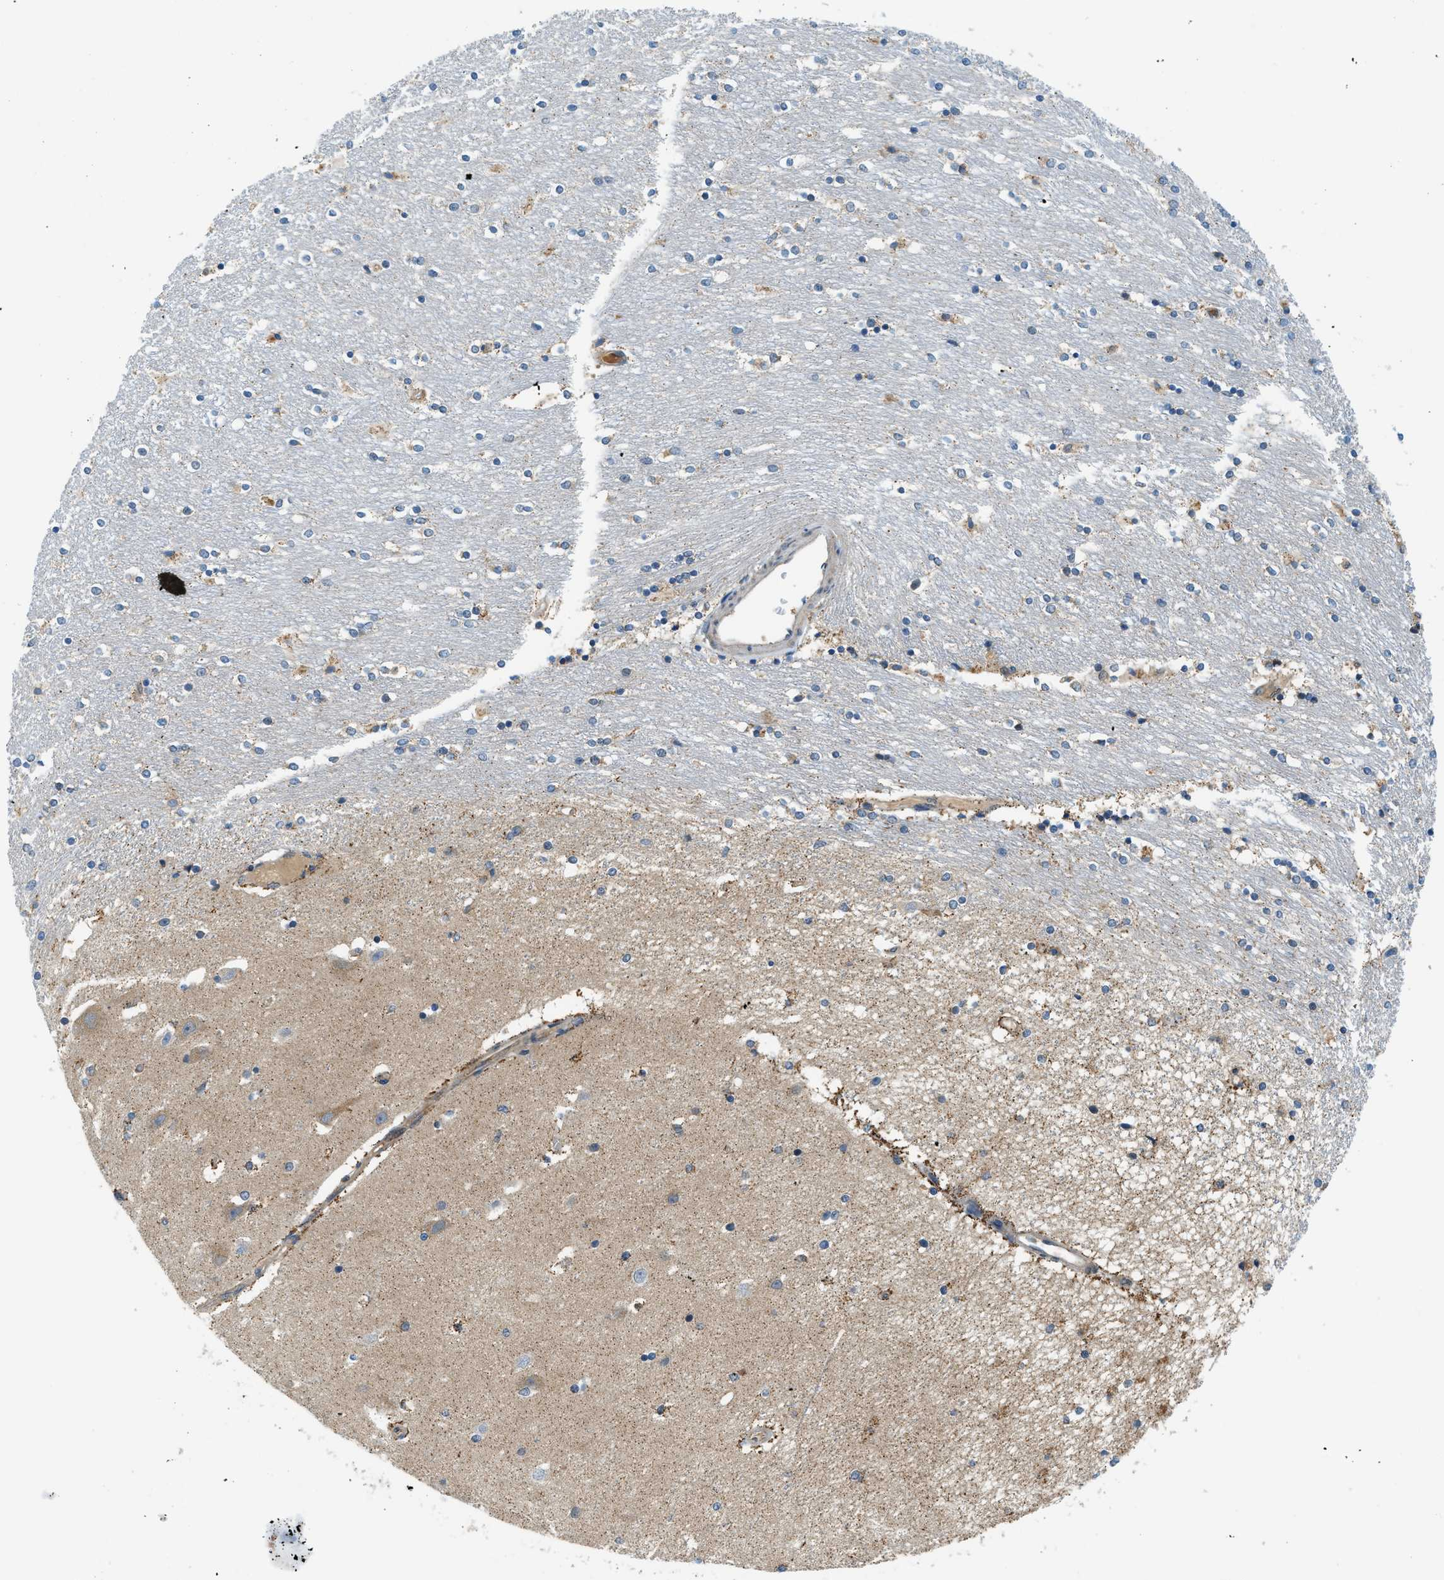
{"staining": {"intensity": "moderate", "quantity": "<25%", "location": "cytoplasmic/membranous"}, "tissue": "caudate", "cell_type": "Glial cells", "image_type": "normal", "snomed": [{"axis": "morphology", "description": "Normal tissue, NOS"}, {"axis": "topography", "description": "Lateral ventricle wall"}], "caption": "This is an image of immunohistochemistry (IHC) staining of benign caudate, which shows moderate expression in the cytoplasmic/membranous of glial cells.", "gene": "KCNK1", "patient": {"sex": "female", "age": 54}}